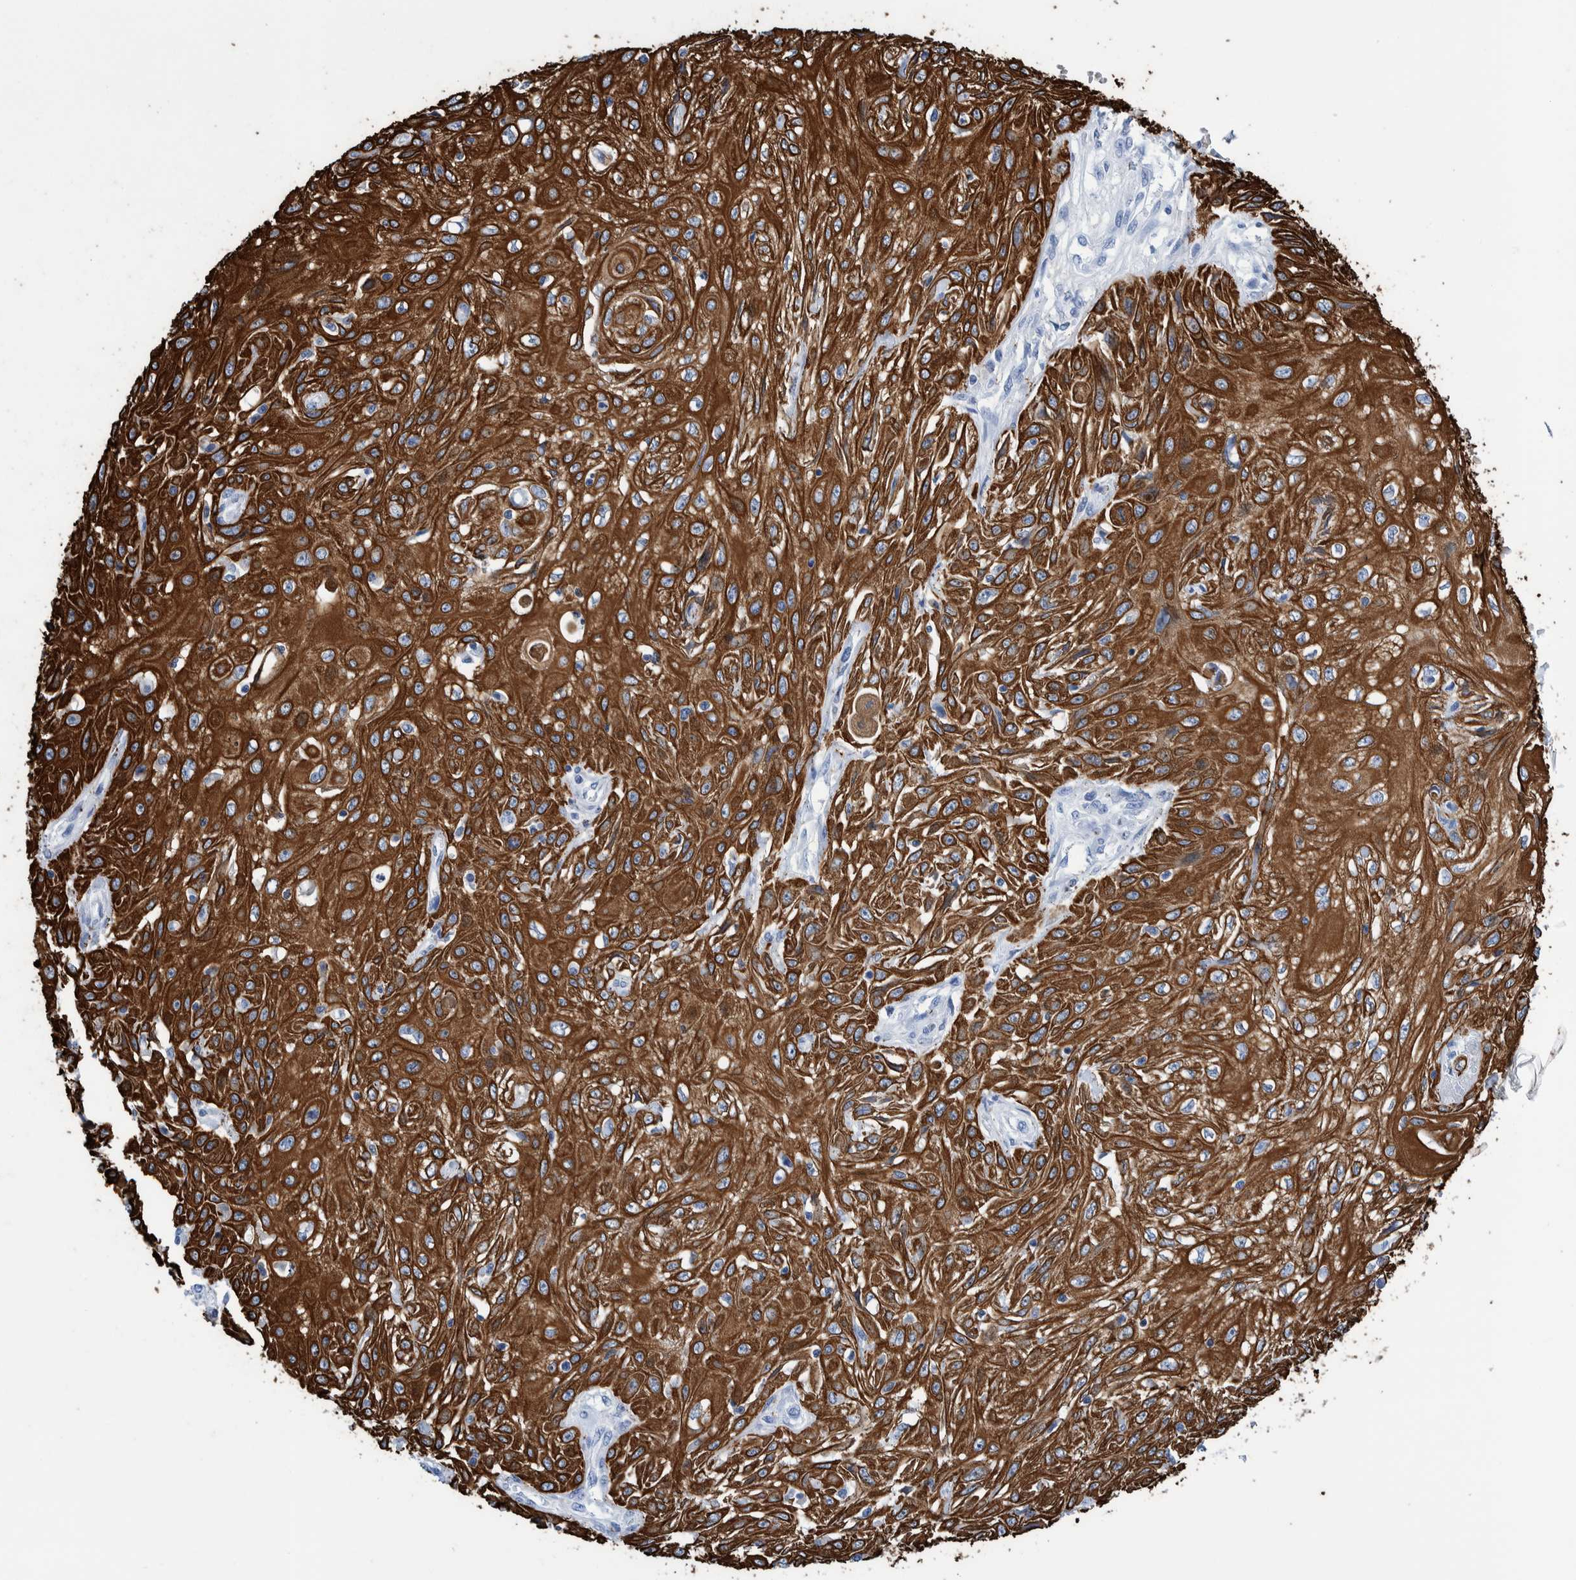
{"staining": {"intensity": "strong", "quantity": ">75%", "location": "cytoplasmic/membranous"}, "tissue": "skin cancer", "cell_type": "Tumor cells", "image_type": "cancer", "snomed": [{"axis": "morphology", "description": "Squamous cell carcinoma, NOS"}, {"axis": "morphology", "description": "Squamous cell carcinoma, metastatic, NOS"}, {"axis": "topography", "description": "Skin"}, {"axis": "topography", "description": "Lymph node"}], "caption": "The micrograph demonstrates a brown stain indicating the presence of a protein in the cytoplasmic/membranous of tumor cells in skin cancer (squamous cell carcinoma). (DAB (3,3'-diaminobenzidine) IHC, brown staining for protein, blue staining for nuclei).", "gene": "KRT14", "patient": {"sex": "male", "age": 75}}